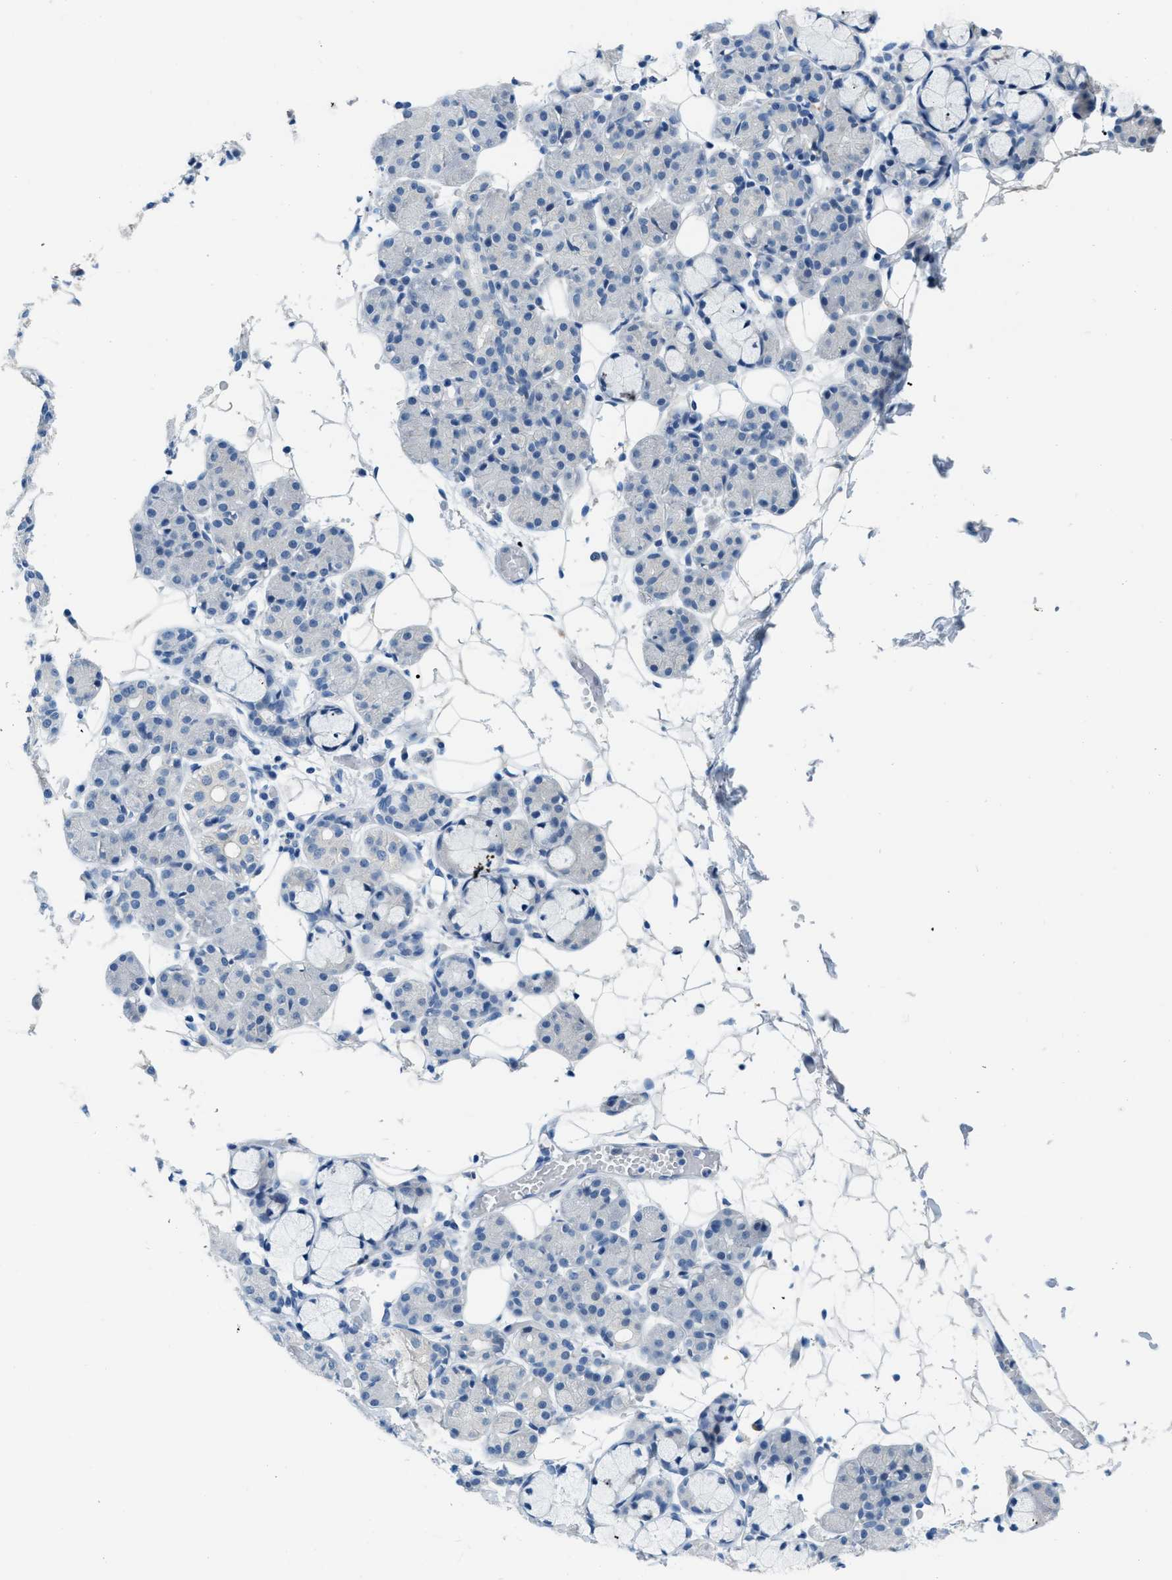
{"staining": {"intensity": "negative", "quantity": "none", "location": "none"}, "tissue": "salivary gland", "cell_type": "Glandular cells", "image_type": "normal", "snomed": [{"axis": "morphology", "description": "Normal tissue, NOS"}, {"axis": "topography", "description": "Salivary gland"}], "caption": "Photomicrograph shows no protein staining in glandular cells of benign salivary gland.", "gene": "PHRF1", "patient": {"sex": "male", "age": 63}}